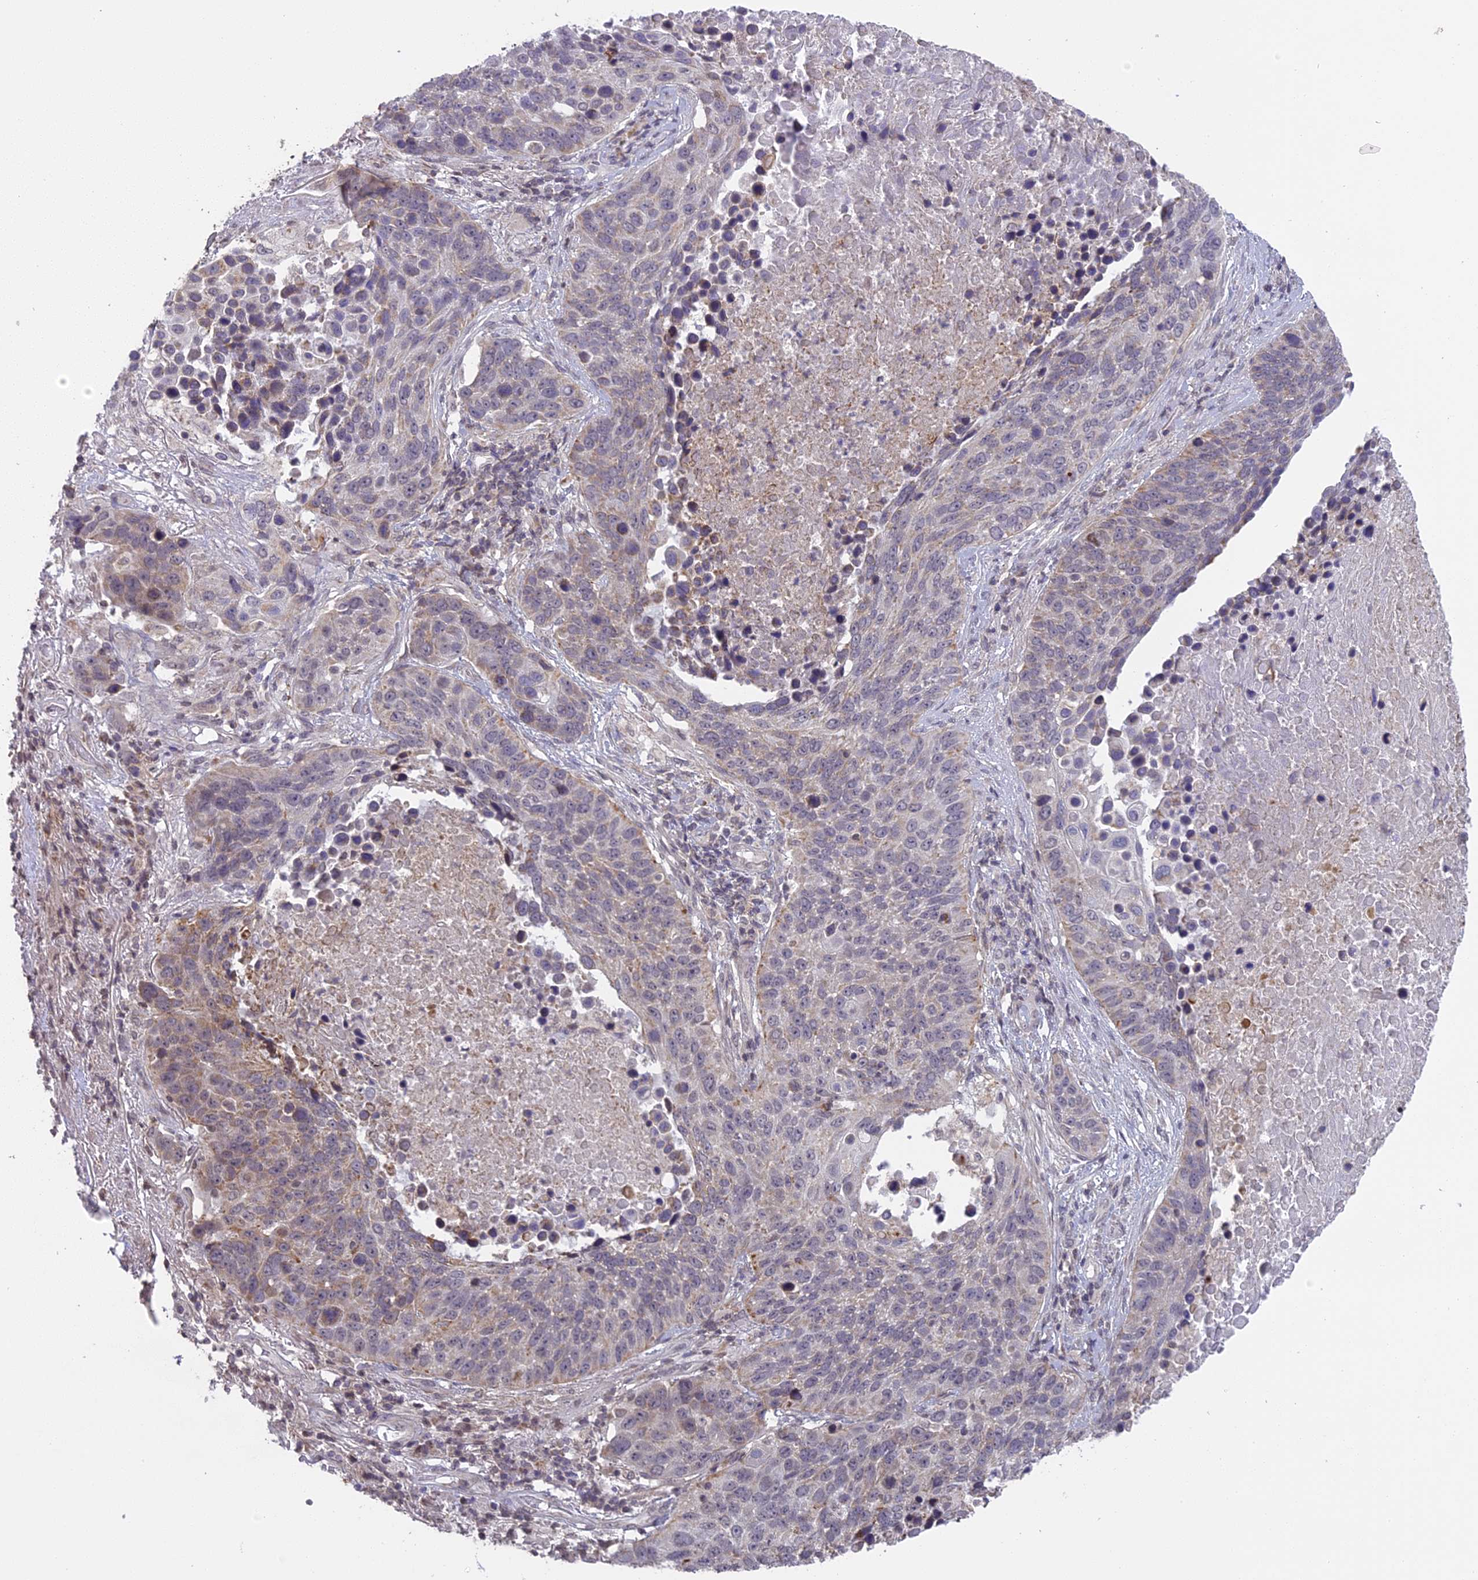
{"staining": {"intensity": "weak", "quantity": "25%-75%", "location": "cytoplasmic/membranous"}, "tissue": "lung cancer", "cell_type": "Tumor cells", "image_type": "cancer", "snomed": [{"axis": "morphology", "description": "Normal tissue, NOS"}, {"axis": "morphology", "description": "Squamous cell carcinoma, NOS"}, {"axis": "topography", "description": "Lymph node"}, {"axis": "topography", "description": "Lung"}], "caption": "Lung cancer (squamous cell carcinoma) tissue displays weak cytoplasmic/membranous expression in about 25%-75% of tumor cells, visualized by immunohistochemistry.", "gene": "ERG28", "patient": {"sex": "male", "age": 66}}